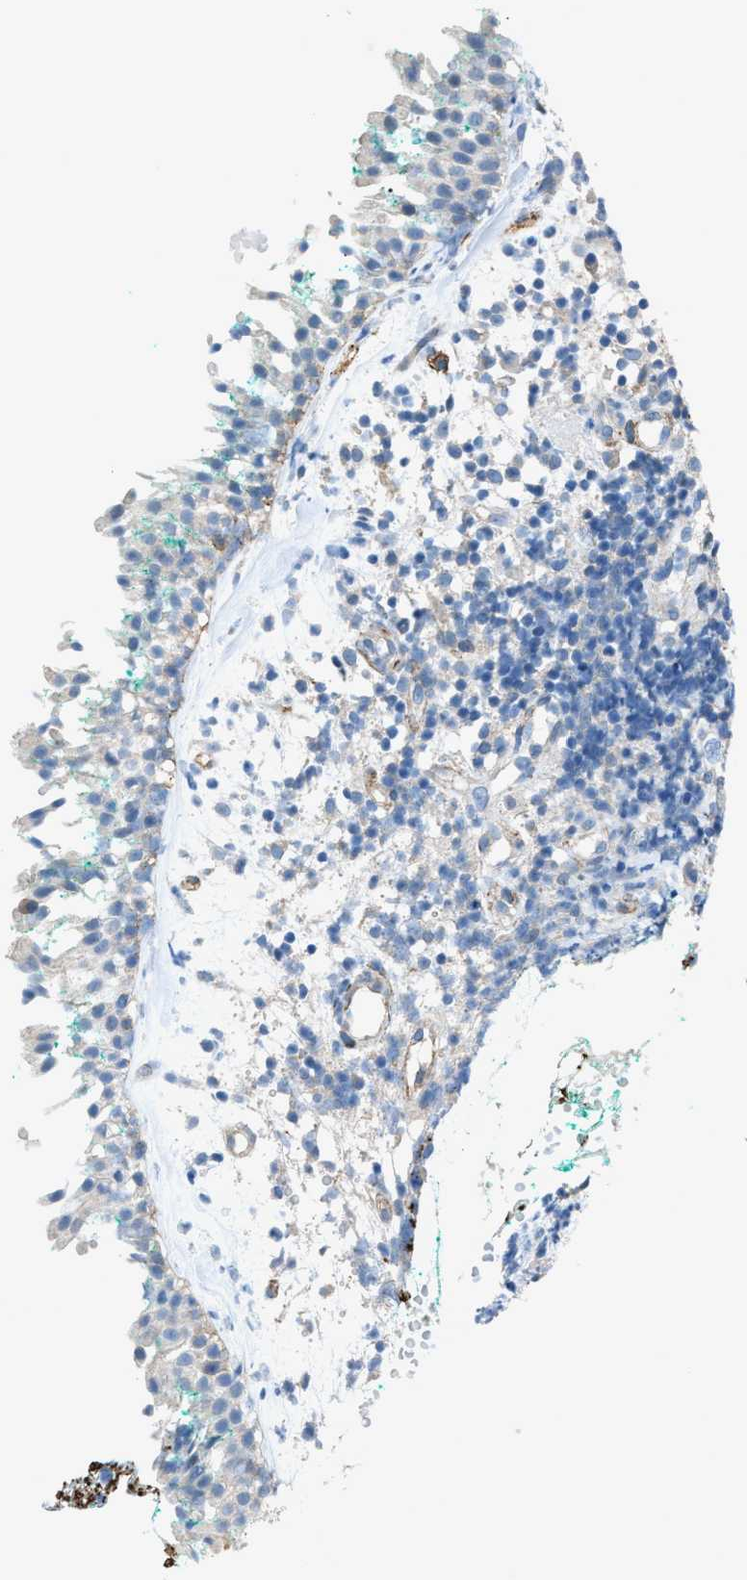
{"staining": {"intensity": "weak", "quantity": "<25%", "location": "cytoplasmic/membranous"}, "tissue": "nasopharynx", "cell_type": "Respiratory epithelial cells", "image_type": "normal", "snomed": [{"axis": "morphology", "description": "Normal tissue, NOS"}, {"axis": "morphology", "description": "Basal cell carcinoma"}, {"axis": "topography", "description": "Cartilage tissue"}, {"axis": "topography", "description": "Nasopharynx"}, {"axis": "topography", "description": "Oral tissue"}], "caption": "High magnification brightfield microscopy of benign nasopharynx stained with DAB (brown) and counterstained with hematoxylin (blue): respiratory epithelial cells show no significant positivity. (Immunohistochemistry (ihc), brightfield microscopy, high magnification).", "gene": "SLC22A15", "patient": {"sex": "female", "age": 77}}